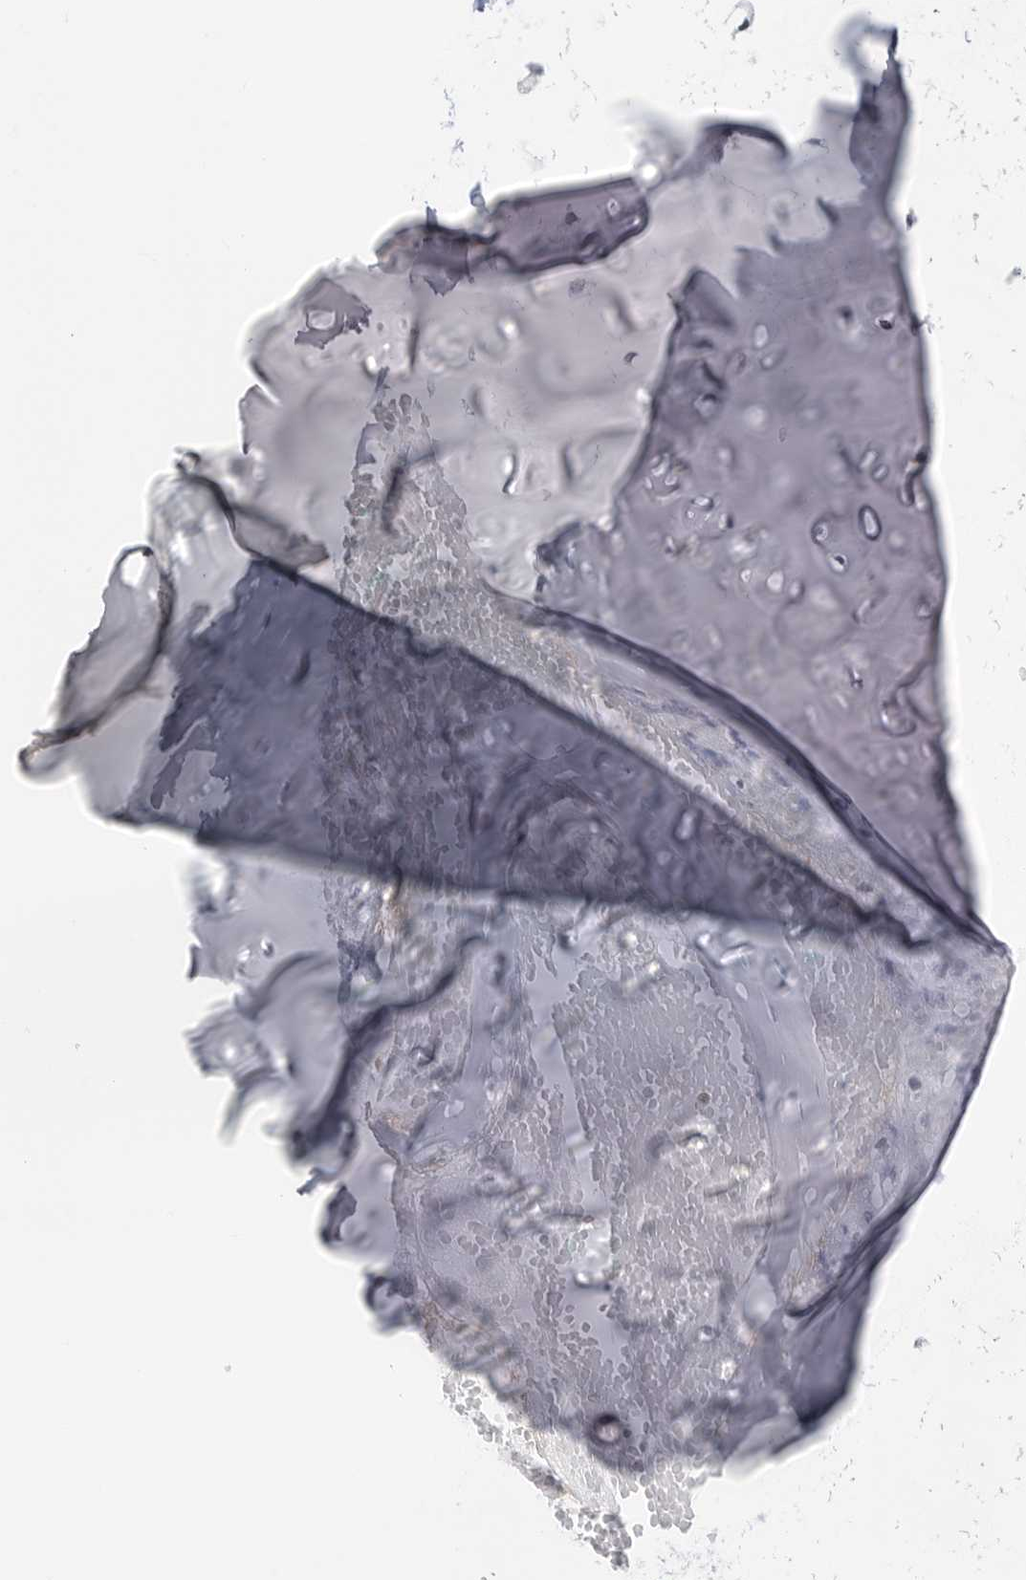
{"staining": {"intensity": "negative", "quantity": "none", "location": "none"}, "tissue": "adipose tissue", "cell_type": "Adipocytes", "image_type": "normal", "snomed": [{"axis": "morphology", "description": "Normal tissue, NOS"}, {"axis": "morphology", "description": "Basal cell carcinoma"}, {"axis": "topography", "description": "Cartilage tissue"}, {"axis": "topography", "description": "Nasopharynx"}, {"axis": "topography", "description": "Oral tissue"}], "caption": "Immunohistochemistry (IHC) image of unremarkable adipose tissue stained for a protein (brown), which shows no staining in adipocytes.", "gene": "YWHAG", "patient": {"sex": "female", "age": 77}}